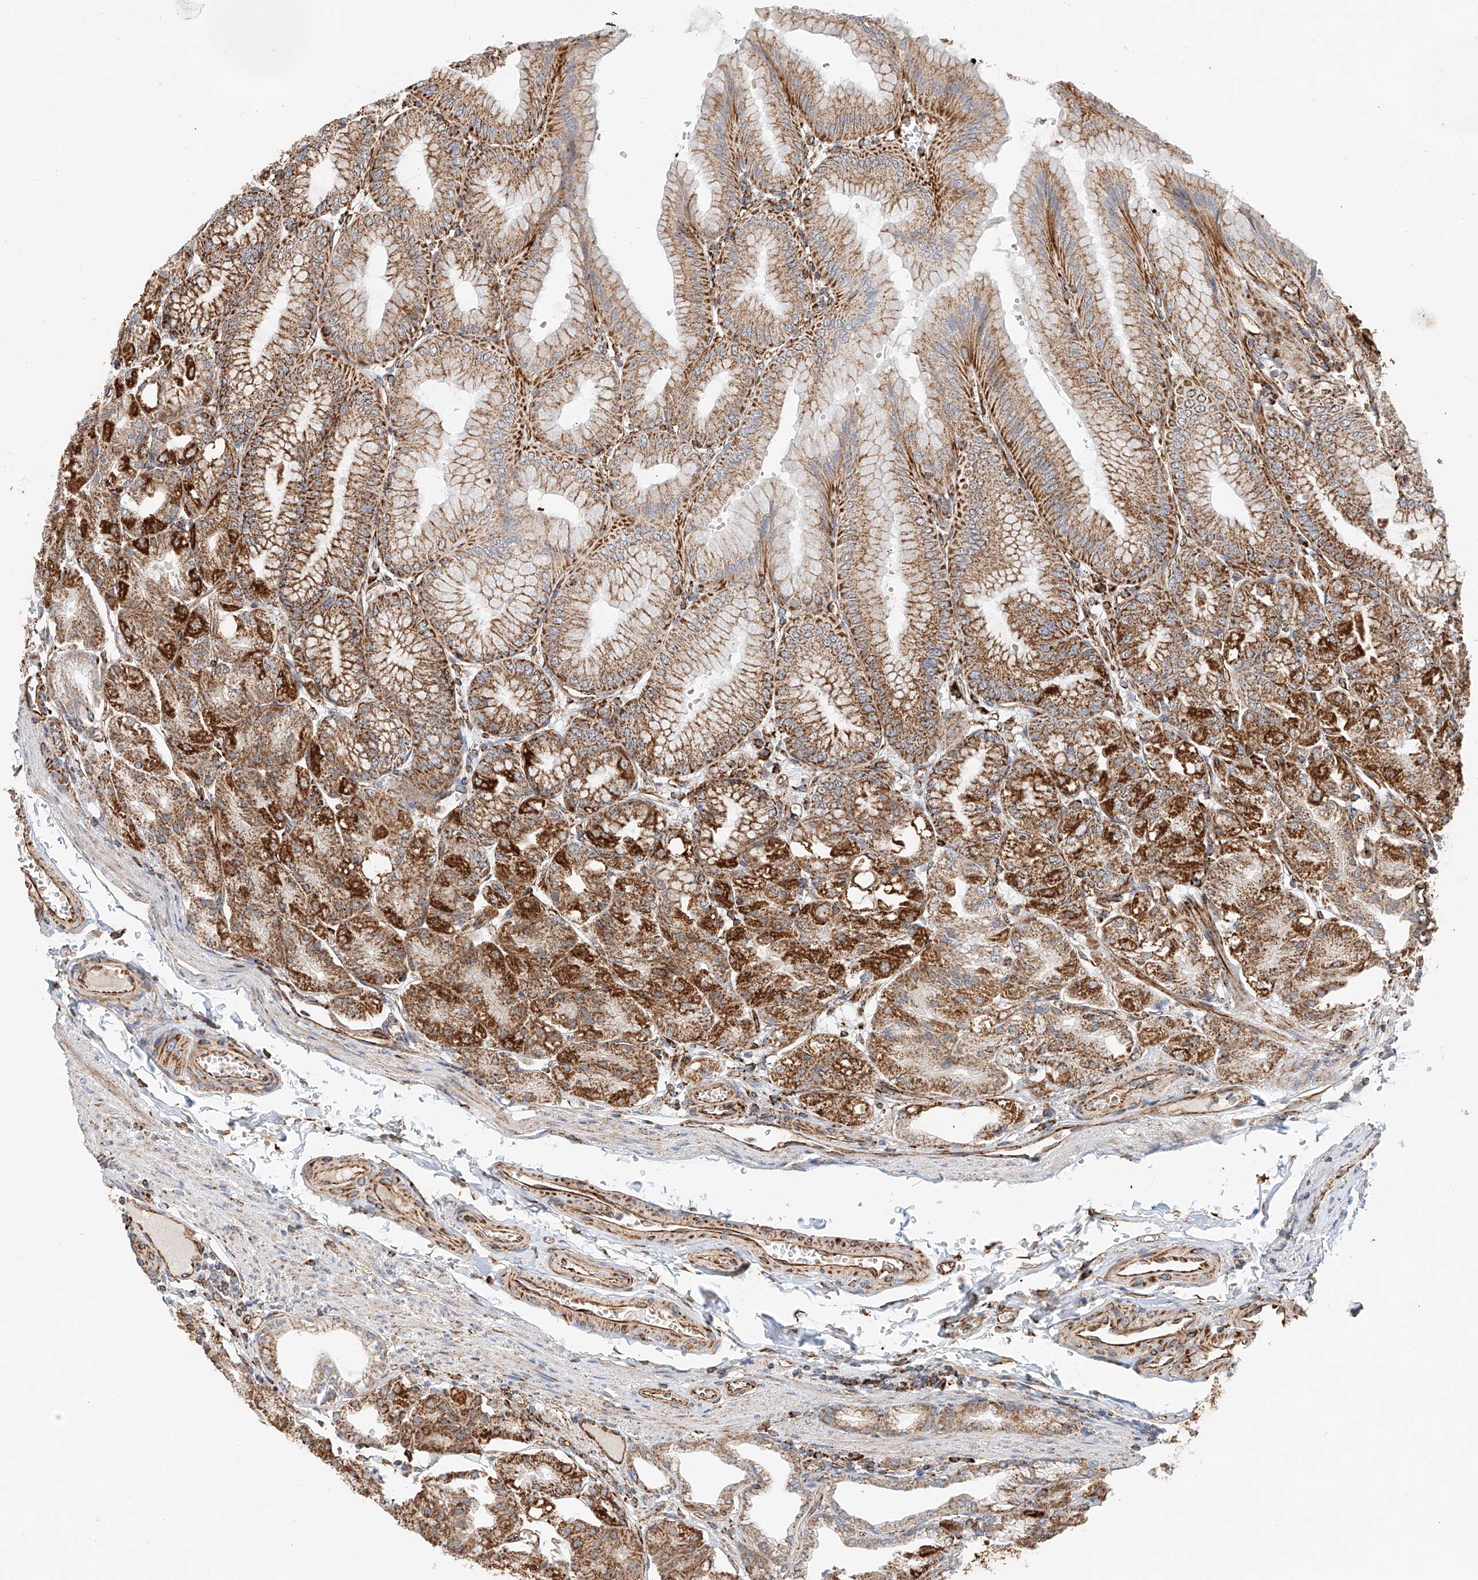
{"staining": {"intensity": "strong", "quantity": ">75%", "location": "cytoplasmic/membranous"}, "tissue": "stomach", "cell_type": "Glandular cells", "image_type": "normal", "snomed": [{"axis": "morphology", "description": "Normal tissue, NOS"}, {"axis": "topography", "description": "Stomach, lower"}], "caption": "Normal stomach was stained to show a protein in brown. There is high levels of strong cytoplasmic/membranous positivity in about >75% of glandular cells. (DAB (3,3'-diaminobenzidine) IHC, brown staining for protein, blue staining for nuclei).", "gene": "NDUFV3", "patient": {"sex": "male", "age": 71}}